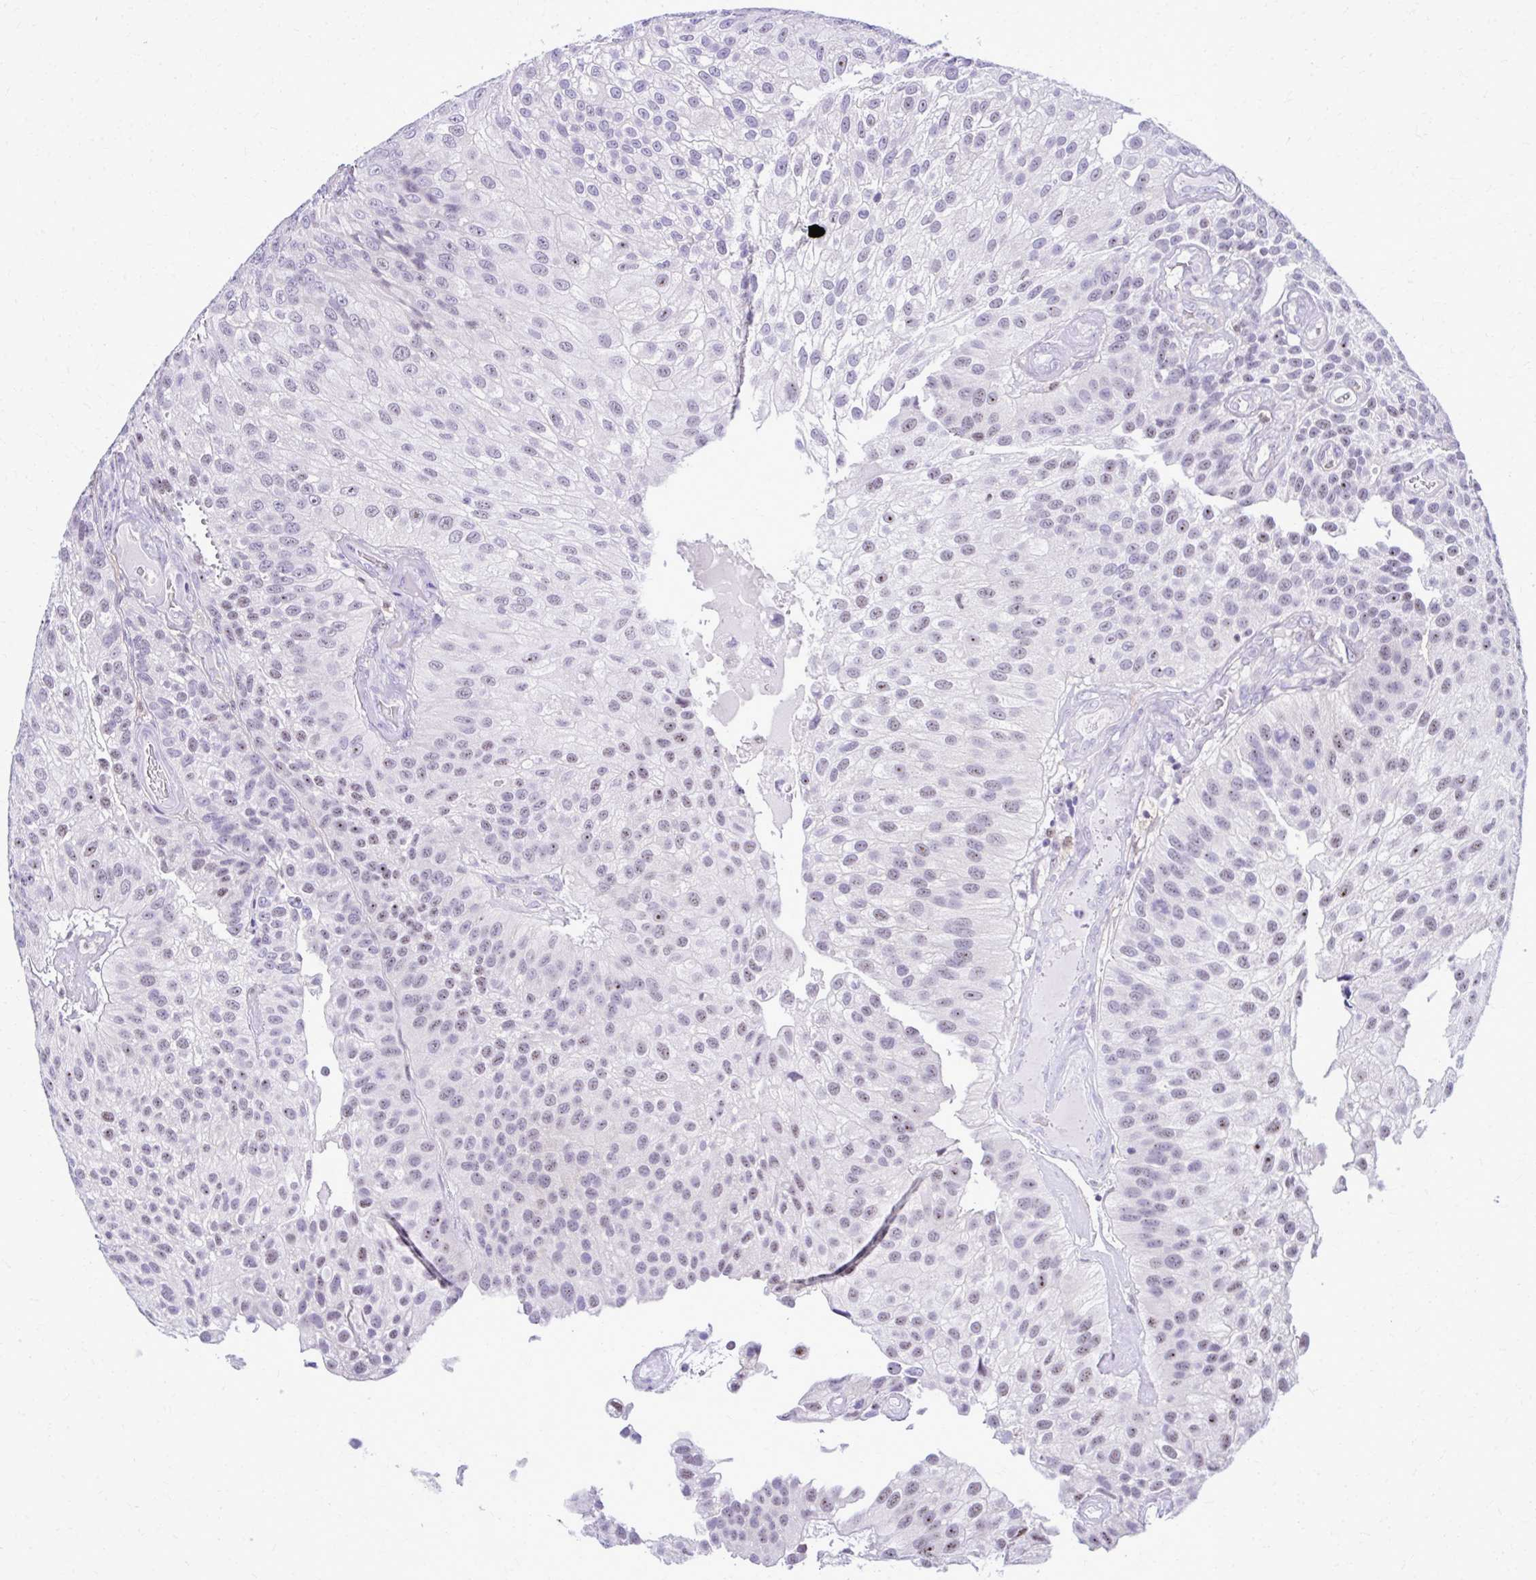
{"staining": {"intensity": "moderate", "quantity": "<25%", "location": "nuclear"}, "tissue": "urothelial cancer", "cell_type": "Tumor cells", "image_type": "cancer", "snomed": [{"axis": "morphology", "description": "Urothelial carcinoma, NOS"}, {"axis": "topography", "description": "Urinary bladder"}], "caption": "Tumor cells show low levels of moderate nuclear expression in about <25% of cells in urothelial cancer.", "gene": "RASL11B", "patient": {"sex": "male", "age": 87}}